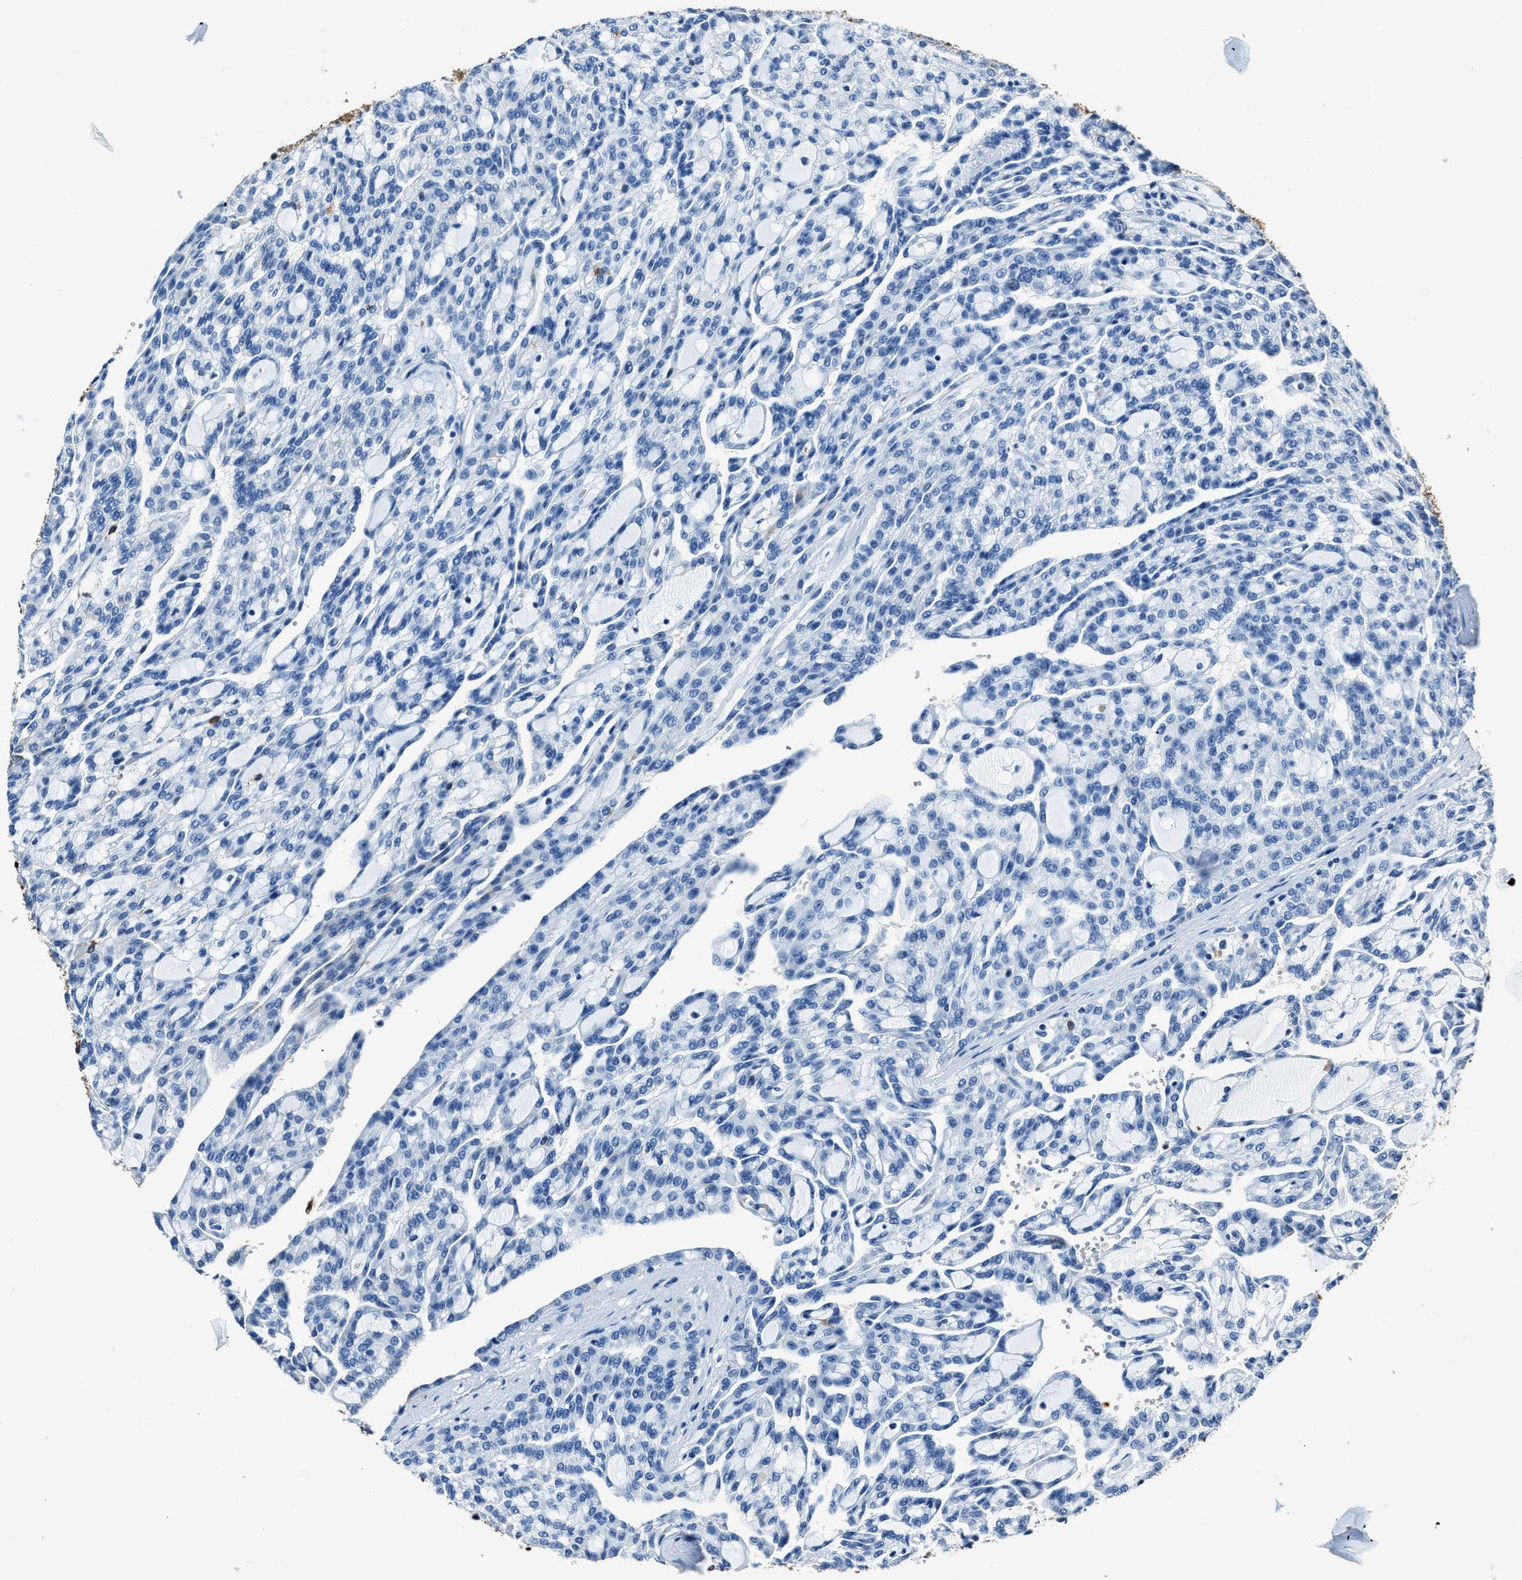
{"staining": {"intensity": "negative", "quantity": "none", "location": "none"}, "tissue": "renal cancer", "cell_type": "Tumor cells", "image_type": "cancer", "snomed": [{"axis": "morphology", "description": "Adenocarcinoma, NOS"}, {"axis": "topography", "description": "Kidney"}], "caption": "Immunohistochemical staining of renal adenocarcinoma exhibits no significant expression in tumor cells.", "gene": "FTL", "patient": {"sex": "male", "age": 63}}